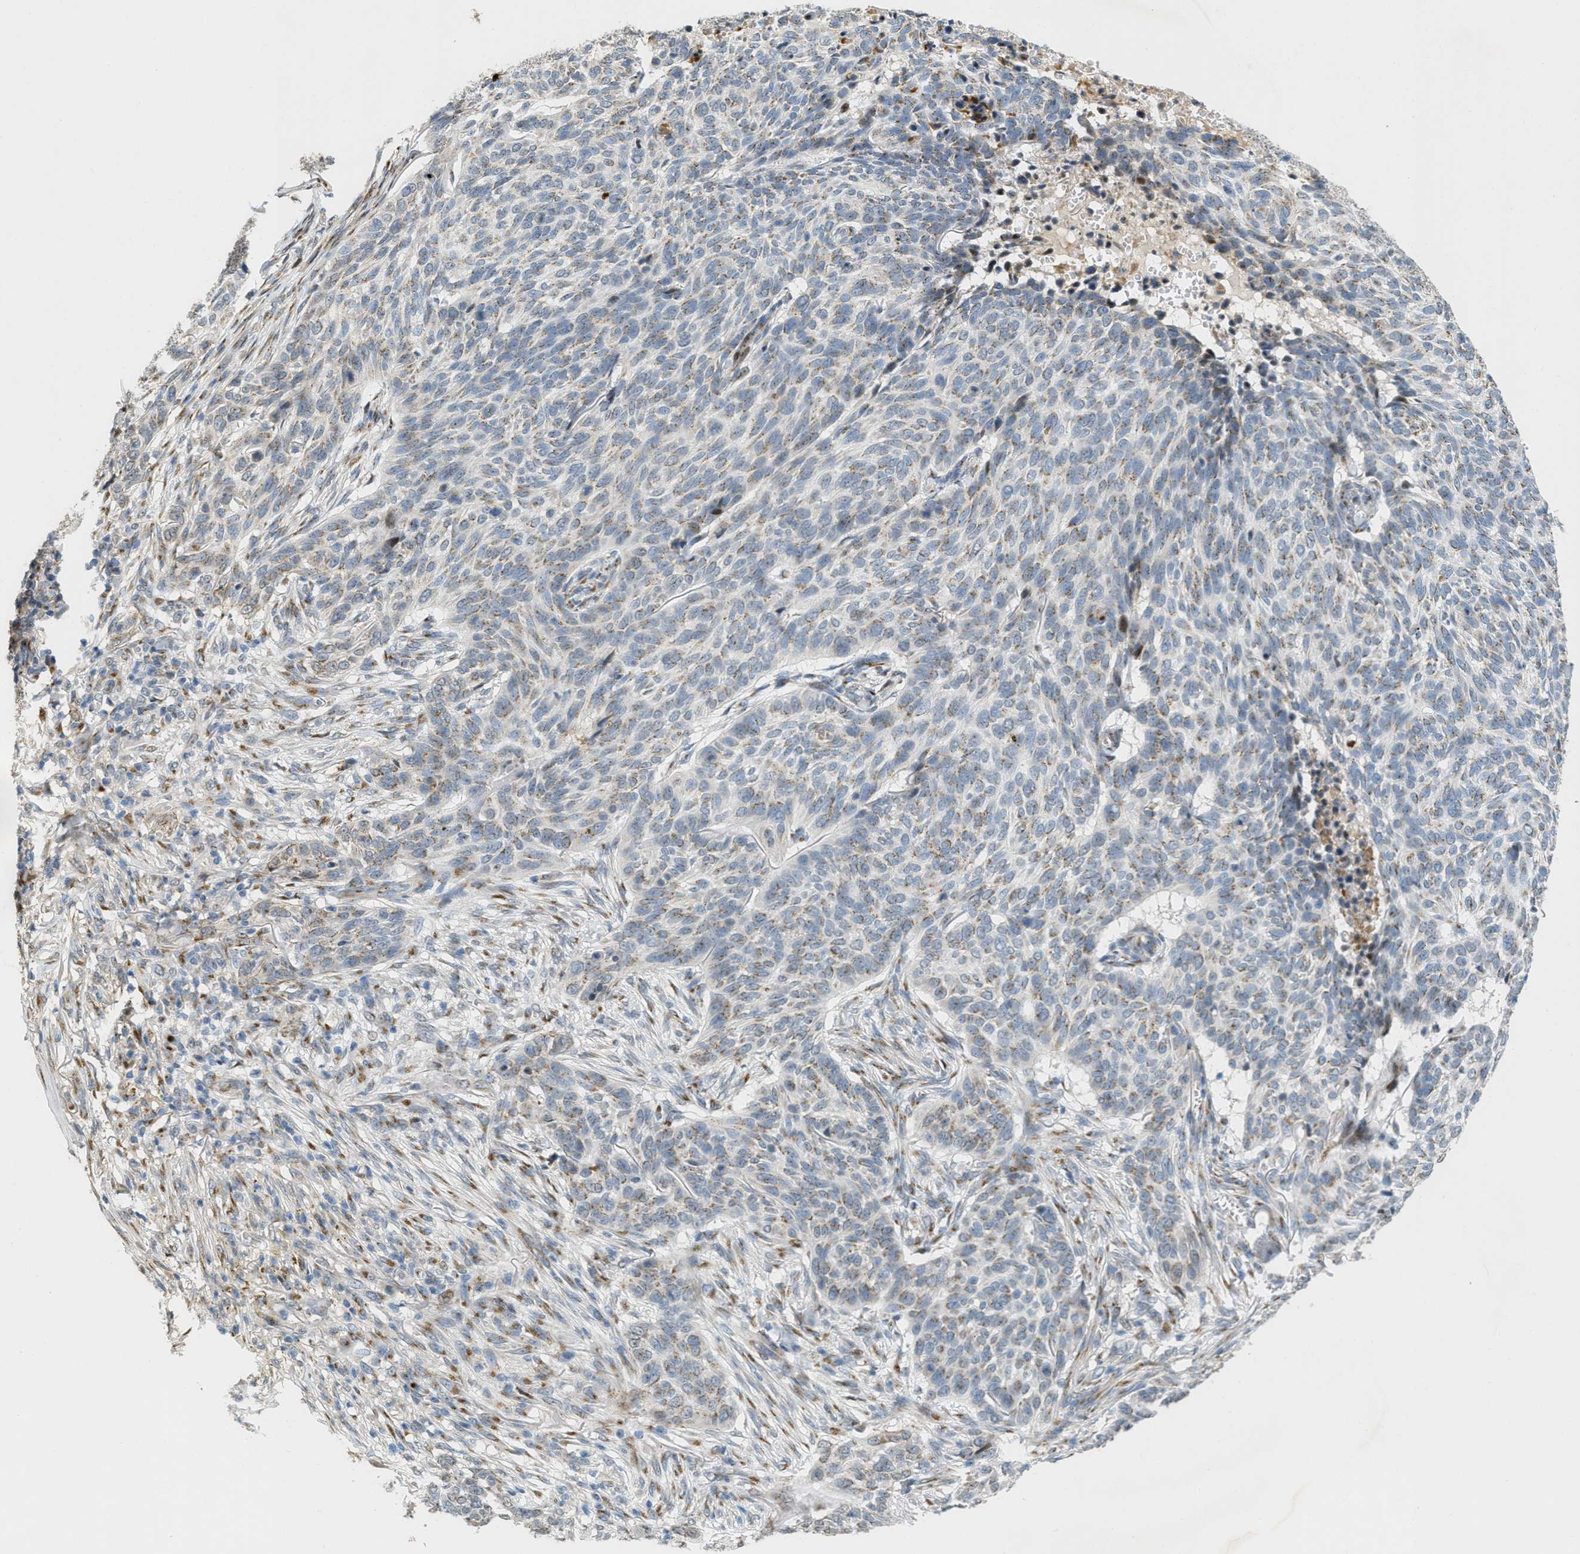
{"staining": {"intensity": "weak", "quantity": "25%-75%", "location": "cytoplasmic/membranous"}, "tissue": "skin cancer", "cell_type": "Tumor cells", "image_type": "cancer", "snomed": [{"axis": "morphology", "description": "Basal cell carcinoma"}, {"axis": "topography", "description": "Skin"}], "caption": "The photomicrograph reveals staining of skin basal cell carcinoma, revealing weak cytoplasmic/membranous protein staining (brown color) within tumor cells.", "gene": "ZFPL1", "patient": {"sex": "male", "age": 85}}